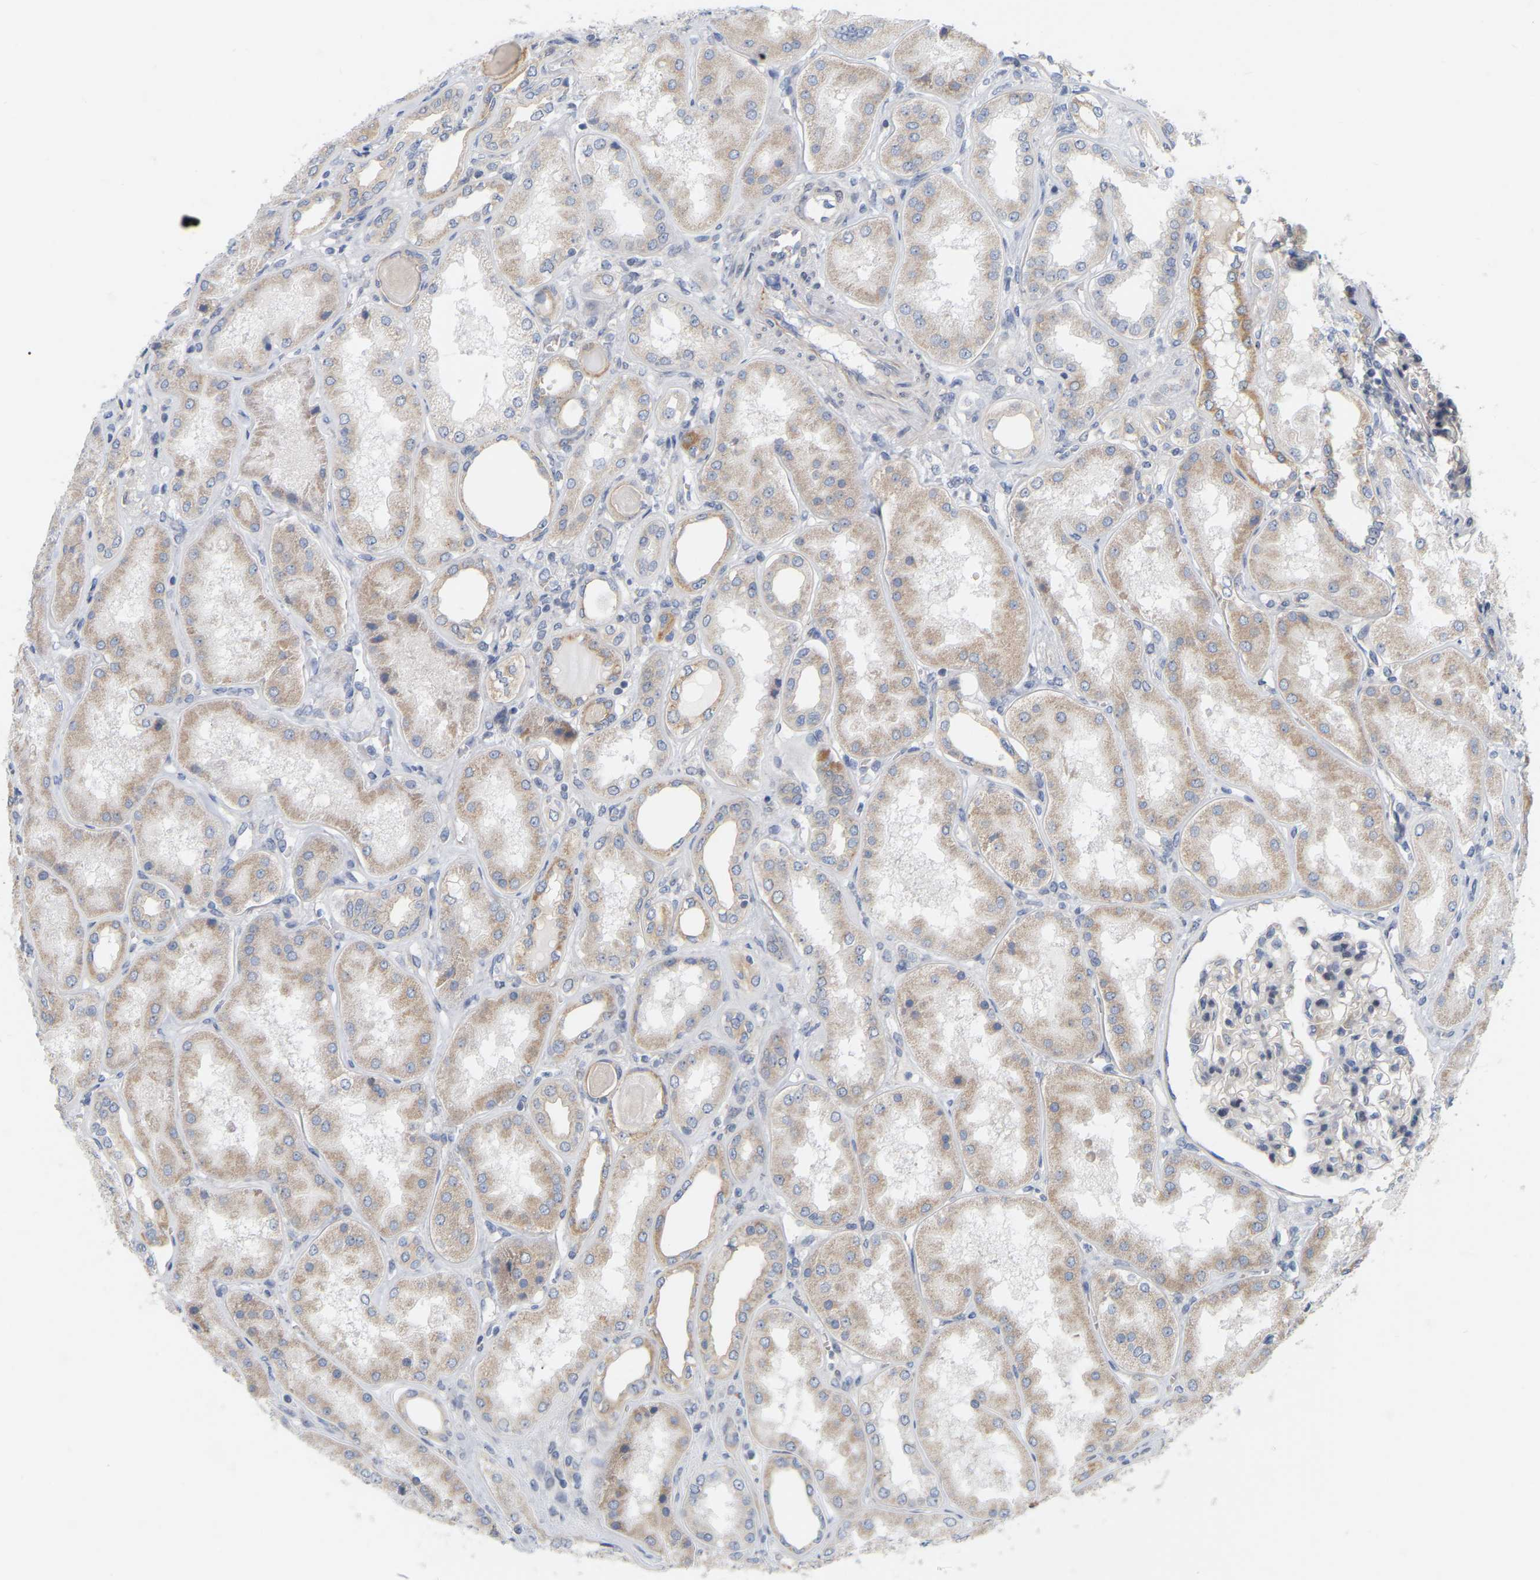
{"staining": {"intensity": "negative", "quantity": "none", "location": "none"}, "tissue": "kidney", "cell_type": "Cells in glomeruli", "image_type": "normal", "snomed": [{"axis": "morphology", "description": "Normal tissue, NOS"}, {"axis": "topography", "description": "Kidney"}], "caption": "Human kidney stained for a protein using IHC shows no staining in cells in glomeruli.", "gene": "MINDY4", "patient": {"sex": "female", "age": 56}}